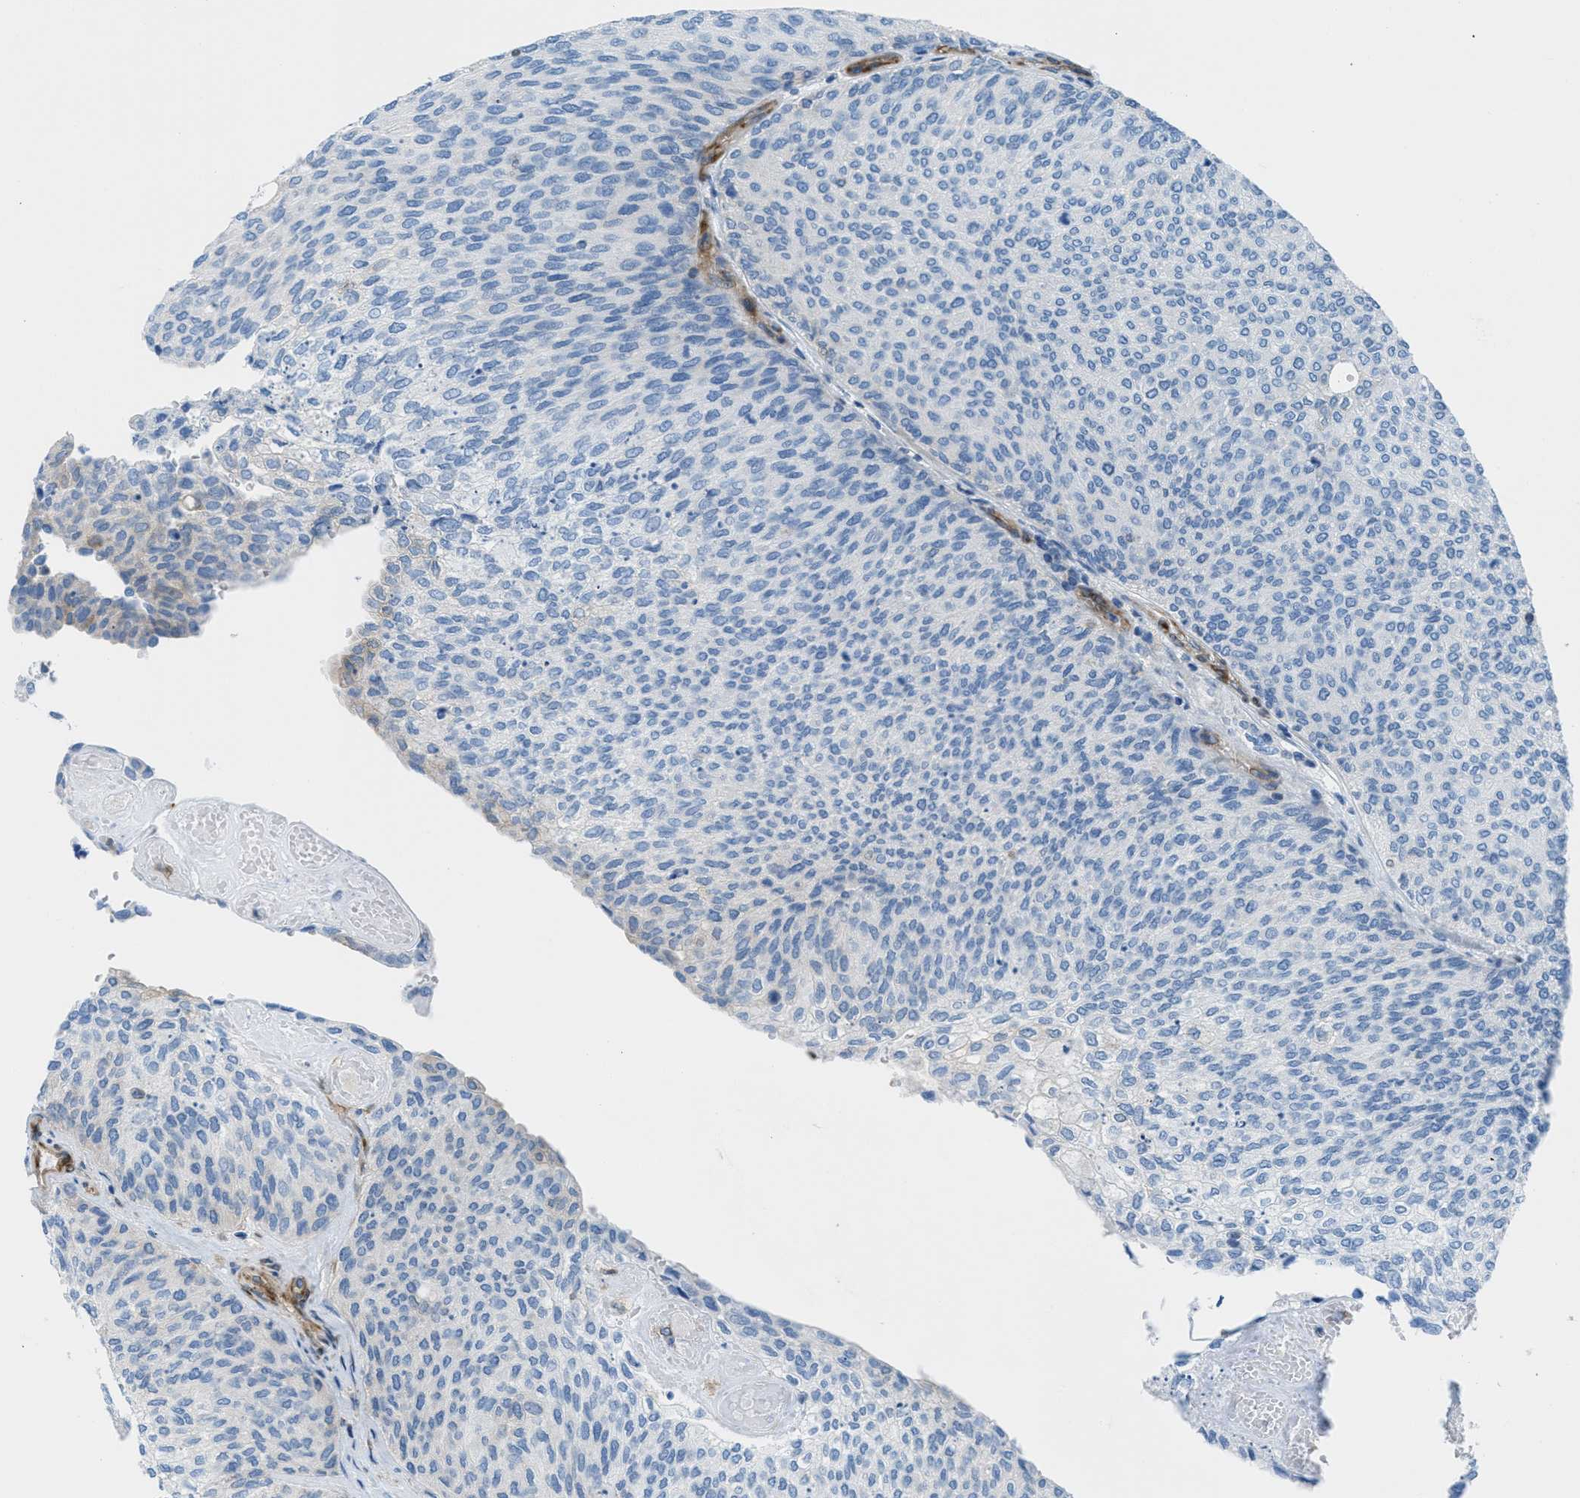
{"staining": {"intensity": "weak", "quantity": "<25%", "location": "cytoplasmic/membranous"}, "tissue": "urothelial cancer", "cell_type": "Tumor cells", "image_type": "cancer", "snomed": [{"axis": "morphology", "description": "Urothelial carcinoma, Low grade"}, {"axis": "topography", "description": "Urinary bladder"}], "caption": "Urothelial cancer stained for a protein using immunohistochemistry displays no staining tumor cells.", "gene": "MAPRE2", "patient": {"sex": "female", "age": 79}}